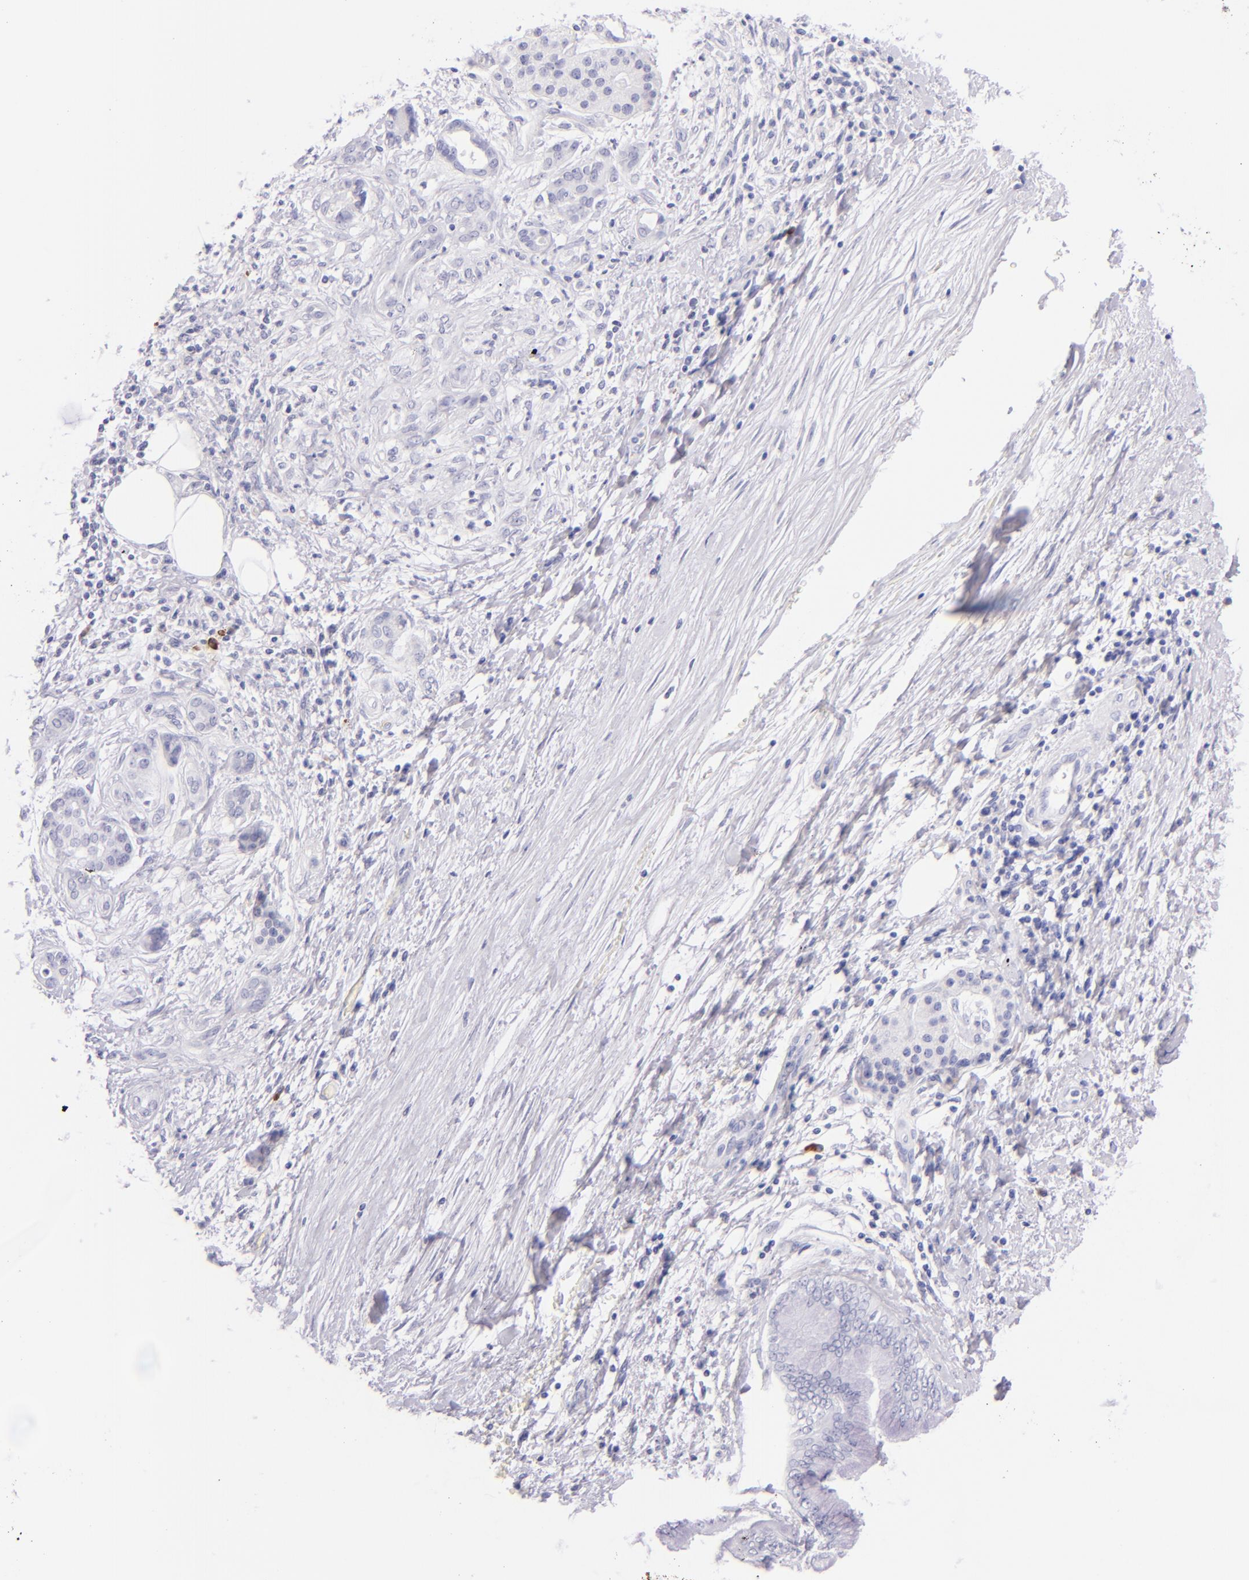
{"staining": {"intensity": "negative", "quantity": "none", "location": "none"}, "tissue": "pancreatic cancer", "cell_type": "Tumor cells", "image_type": "cancer", "snomed": [{"axis": "morphology", "description": "Adenocarcinoma, NOS"}, {"axis": "topography", "description": "Pancreas"}], "caption": "IHC image of human adenocarcinoma (pancreatic) stained for a protein (brown), which reveals no staining in tumor cells. (Stains: DAB IHC with hematoxylin counter stain, Microscopy: brightfield microscopy at high magnification).", "gene": "SDC1", "patient": {"sex": "female", "age": 70}}